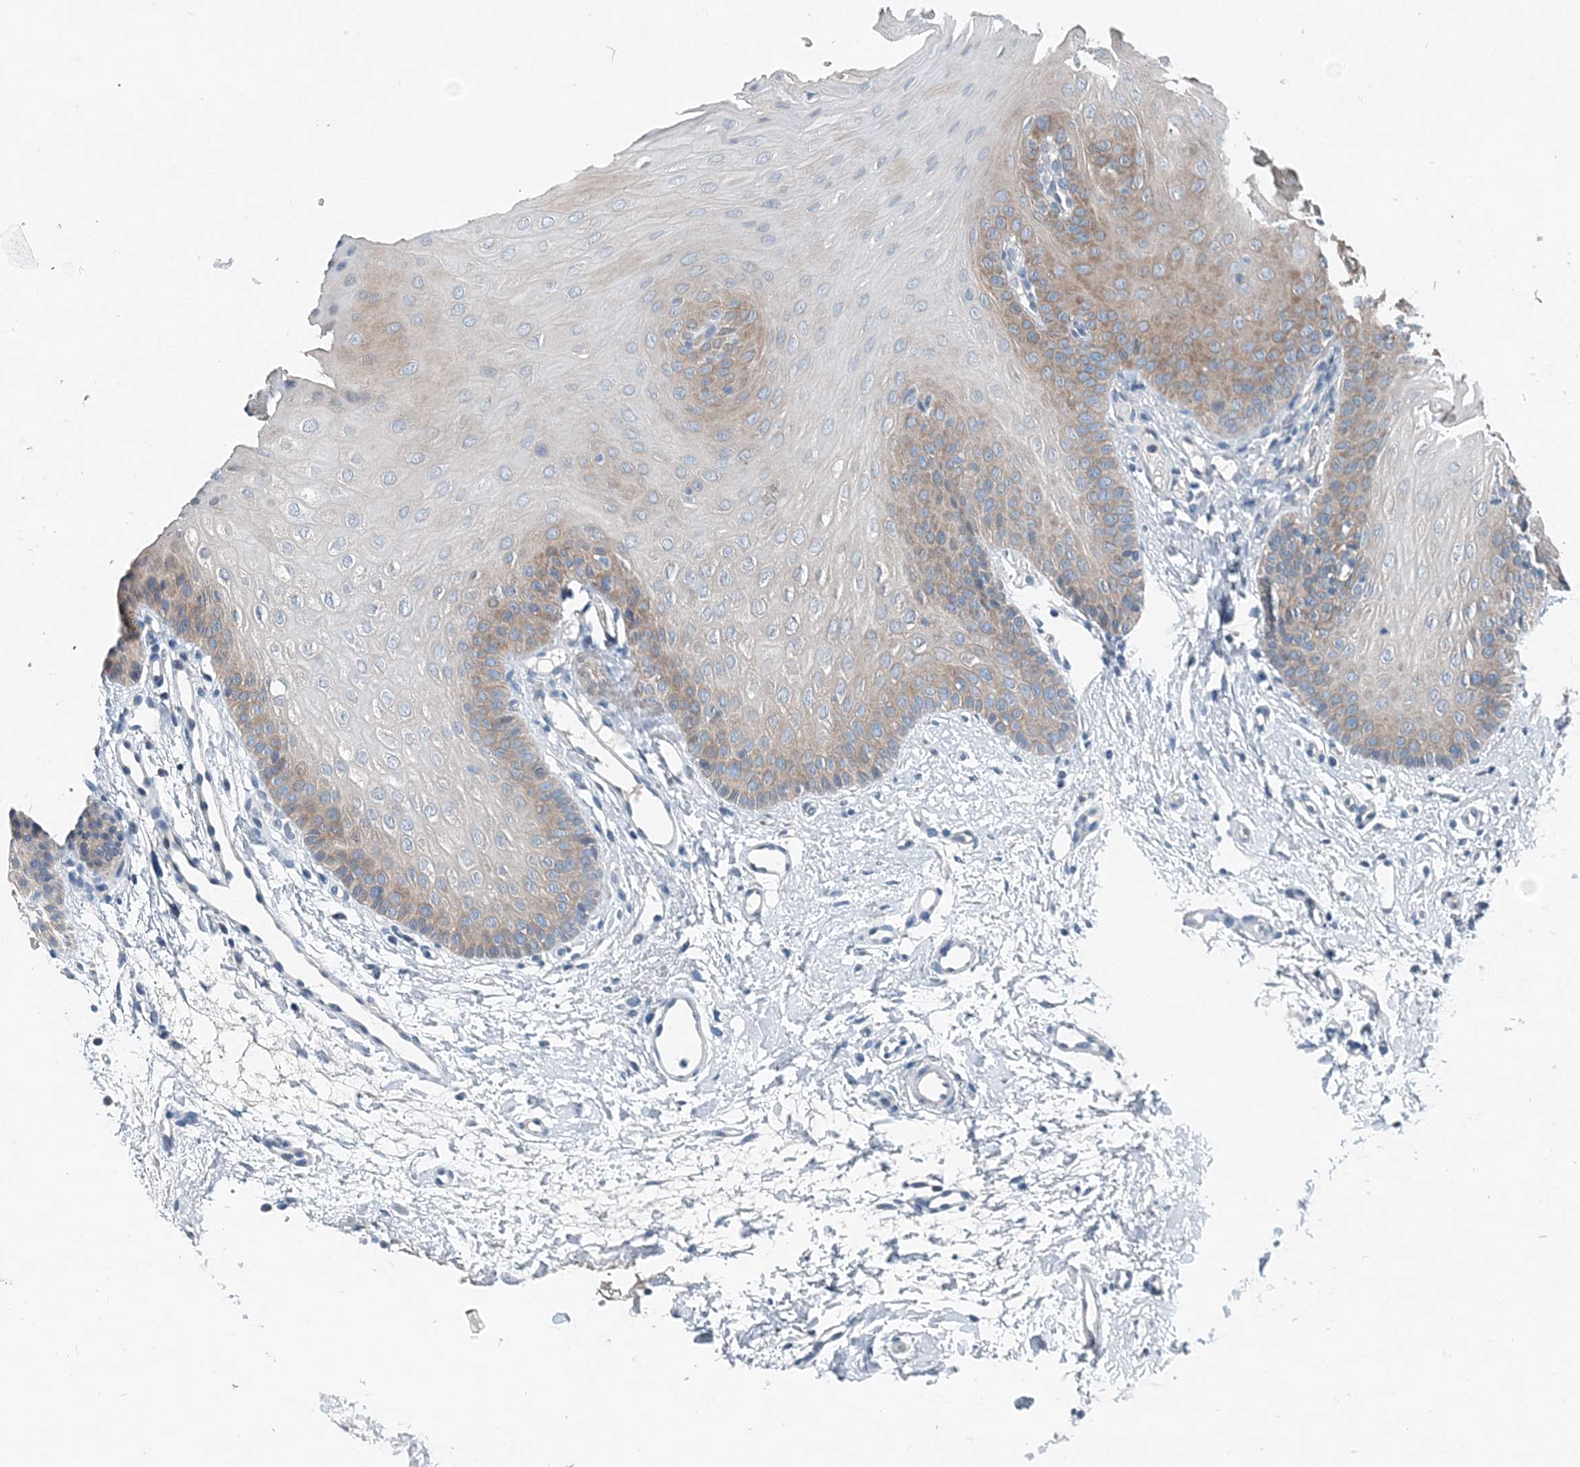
{"staining": {"intensity": "weak", "quantity": "25%-75%", "location": "cytoplasmic/membranous"}, "tissue": "oral mucosa", "cell_type": "Squamous epithelial cells", "image_type": "normal", "snomed": [{"axis": "morphology", "description": "Normal tissue, NOS"}, {"axis": "topography", "description": "Oral tissue"}], "caption": "Protein expression analysis of unremarkable oral mucosa reveals weak cytoplasmic/membranous staining in approximately 25%-75% of squamous epithelial cells. (DAB (3,3'-diaminobenzidine) = brown stain, brightfield microscopy at high magnification).", "gene": "EEF1A2", "patient": {"sex": "female", "age": 68}}